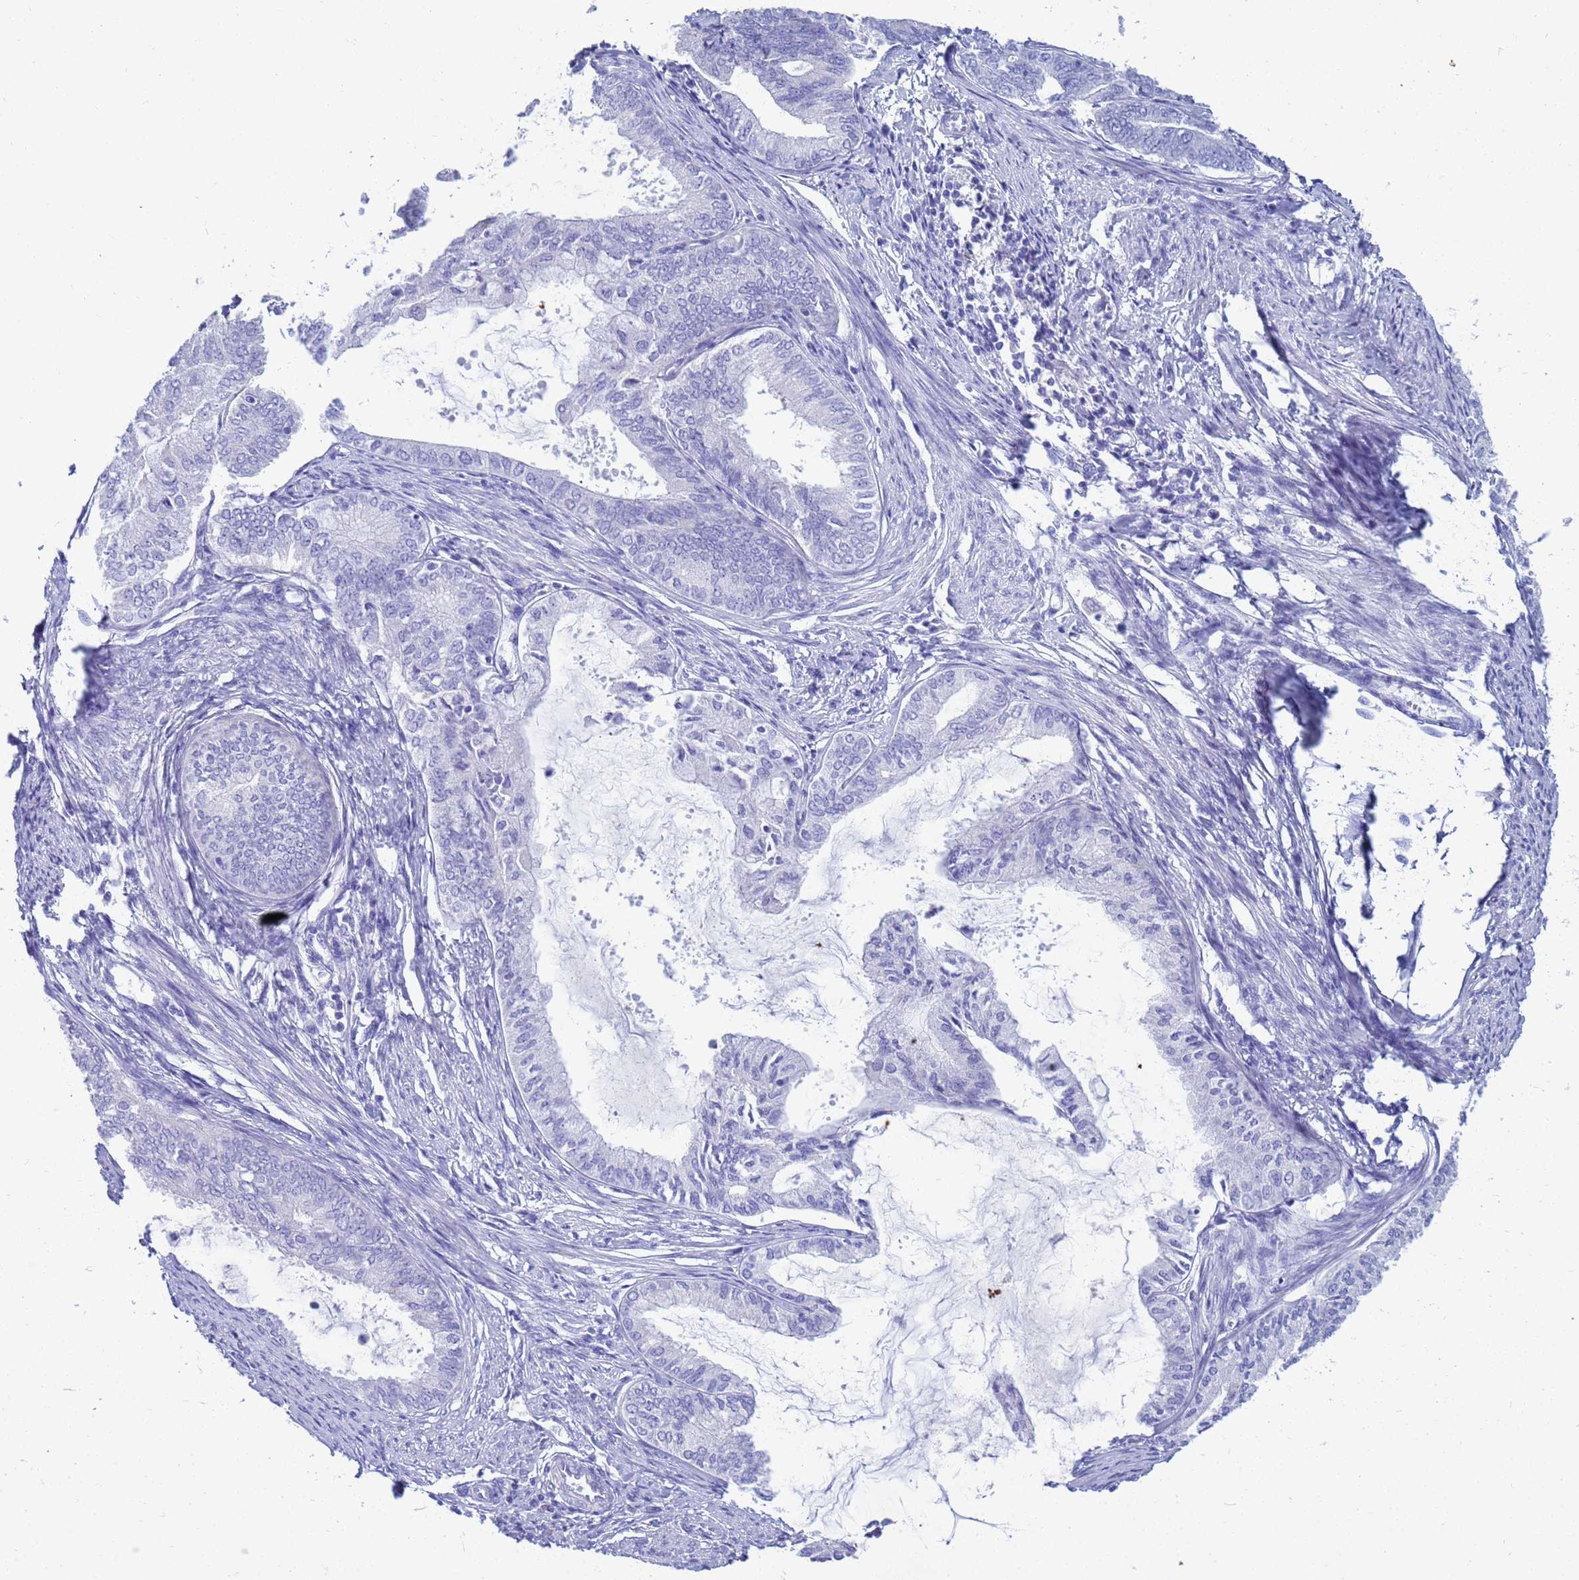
{"staining": {"intensity": "negative", "quantity": "none", "location": "none"}, "tissue": "endometrial cancer", "cell_type": "Tumor cells", "image_type": "cancer", "snomed": [{"axis": "morphology", "description": "Adenocarcinoma, NOS"}, {"axis": "topography", "description": "Endometrium"}], "caption": "Tumor cells are negative for protein expression in human endometrial adenocarcinoma.", "gene": "SYCN", "patient": {"sex": "female", "age": 86}}